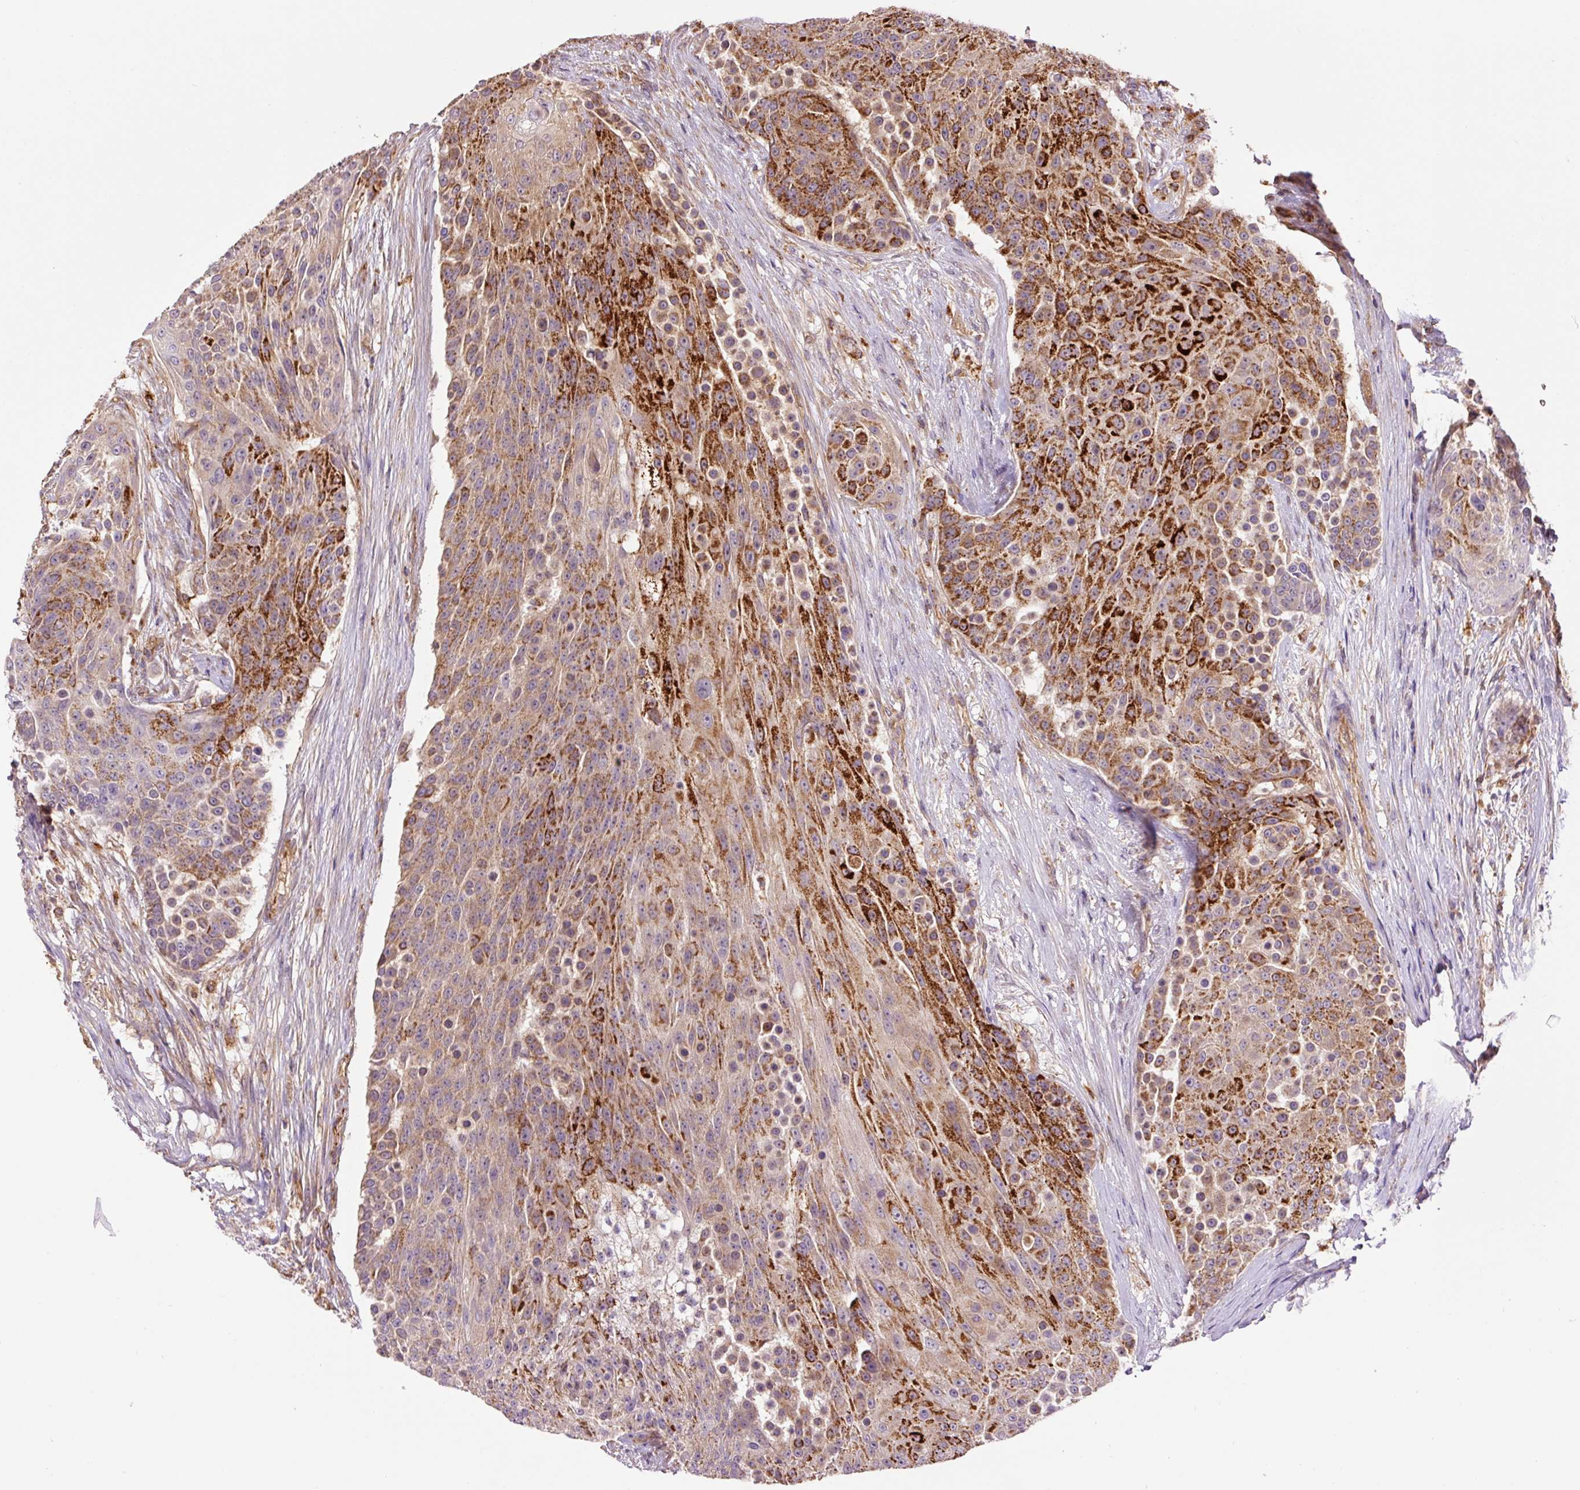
{"staining": {"intensity": "strong", "quantity": "25%-75%", "location": "cytoplasmic/membranous"}, "tissue": "urothelial cancer", "cell_type": "Tumor cells", "image_type": "cancer", "snomed": [{"axis": "morphology", "description": "Urothelial carcinoma, High grade"}, {"axis": "topography", "description": "Urinary bladder"}], "caption": "Immunohistochemical staining of human urothelial cancer demonstrates high levels of strong cytoplasmic/membranous protein expression in about 25%-75% of tumor cells.", "gene": "PCK2", "patient": {"sex": "female", "age": 63}}